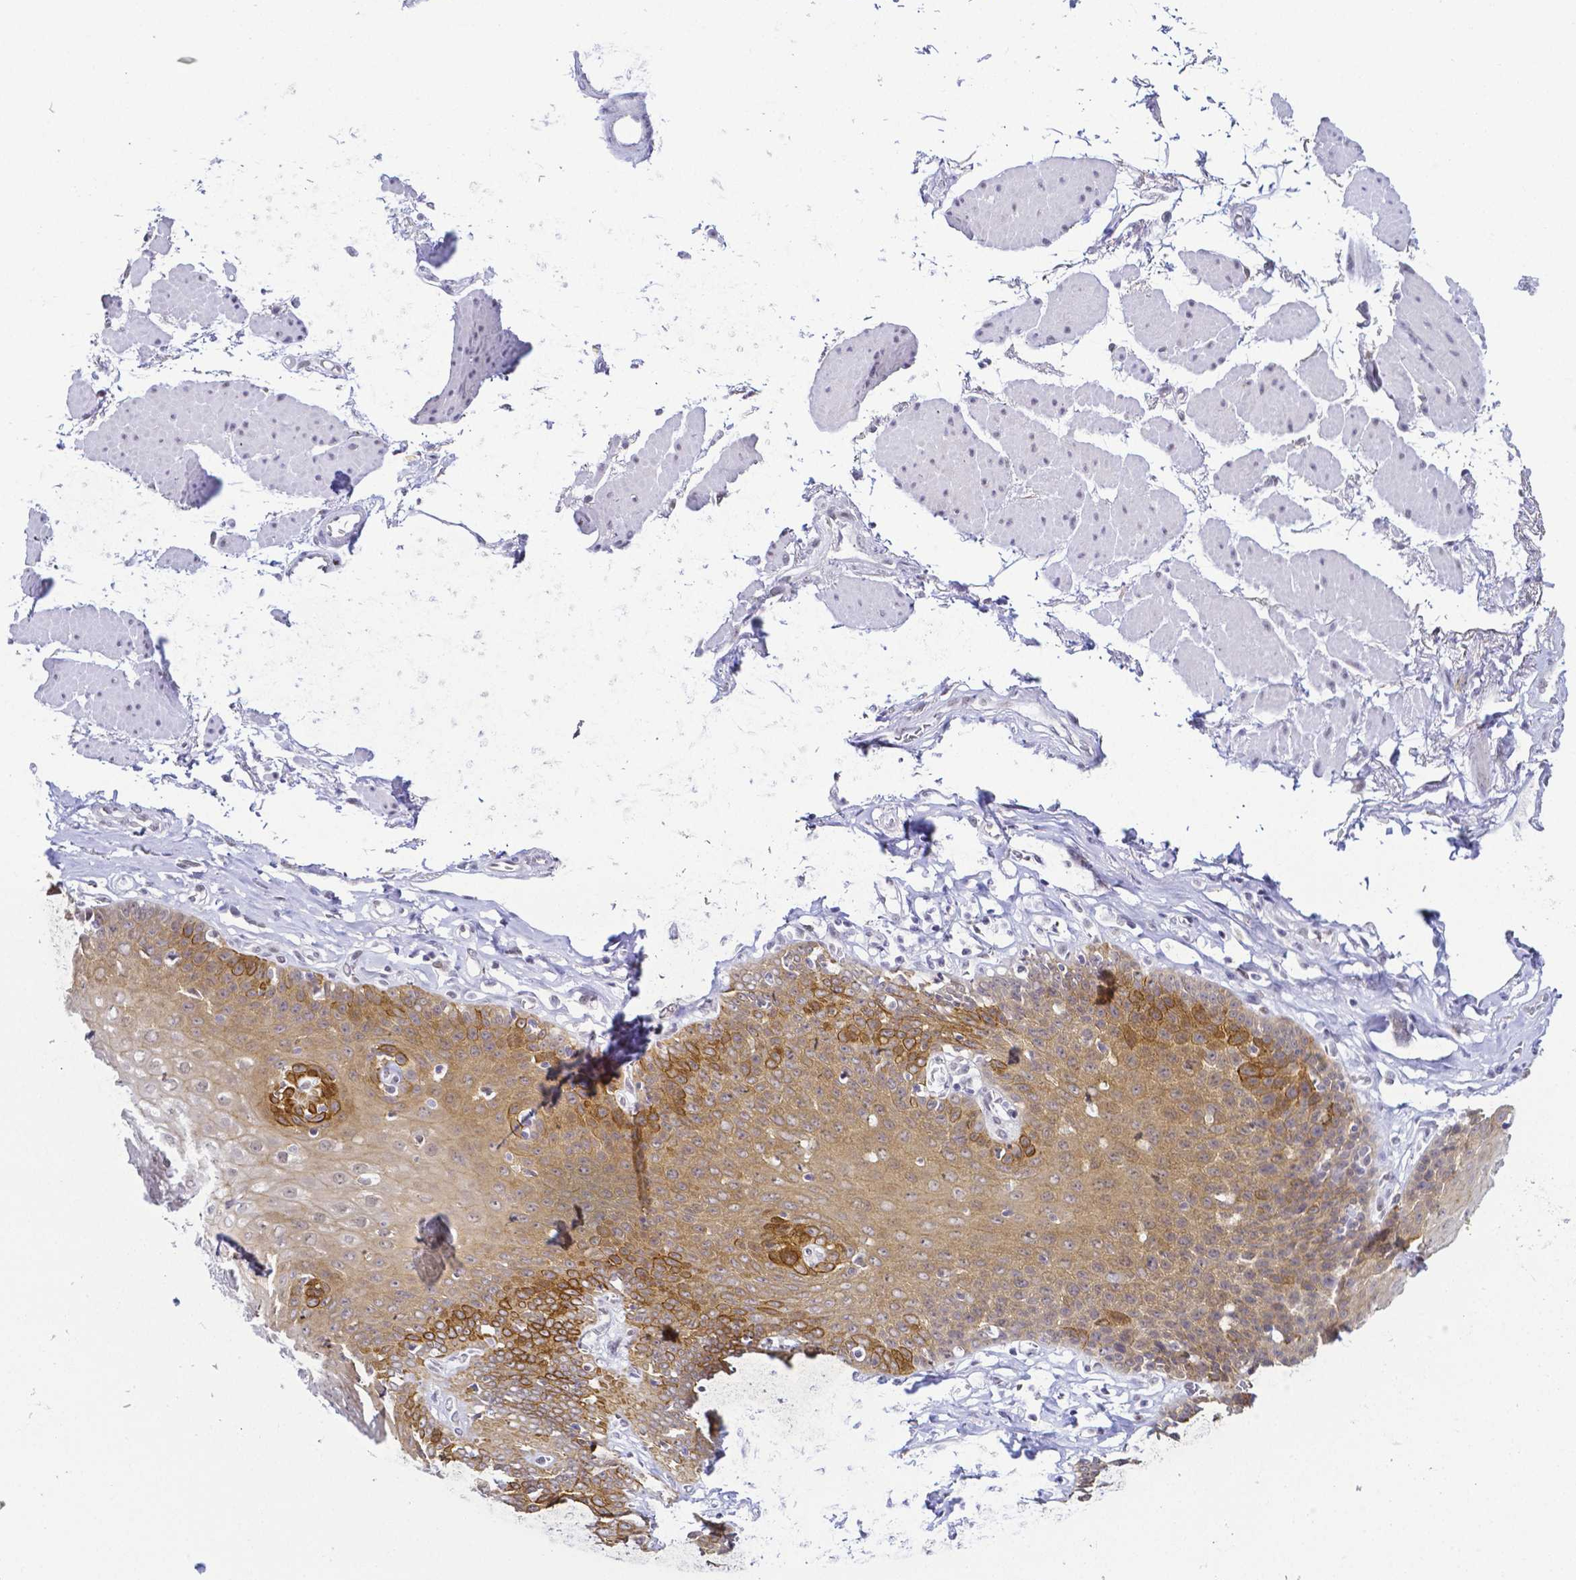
{"staining": {"intensity": "strong", "quantity": "<25%", "location": "cytoplasmic/membranous"}, "tissue": "esophagus", "cell_type": "Squamous epithelial cells", "image_type": "normal", "snomed": [{"axis": "morphology", "description": "Normal tissue, NOS"}, {"axis": "topography", "description": "Esophagus"}], "caption": "About <25% of squamous epithelial cells in normal esophagus reveal strong cytoplasmic/membranous protein staining as visualized by brown immunohistochemical staining.", "gene": "FAM83G", "patient": {"sex": "female", "age": 81}}